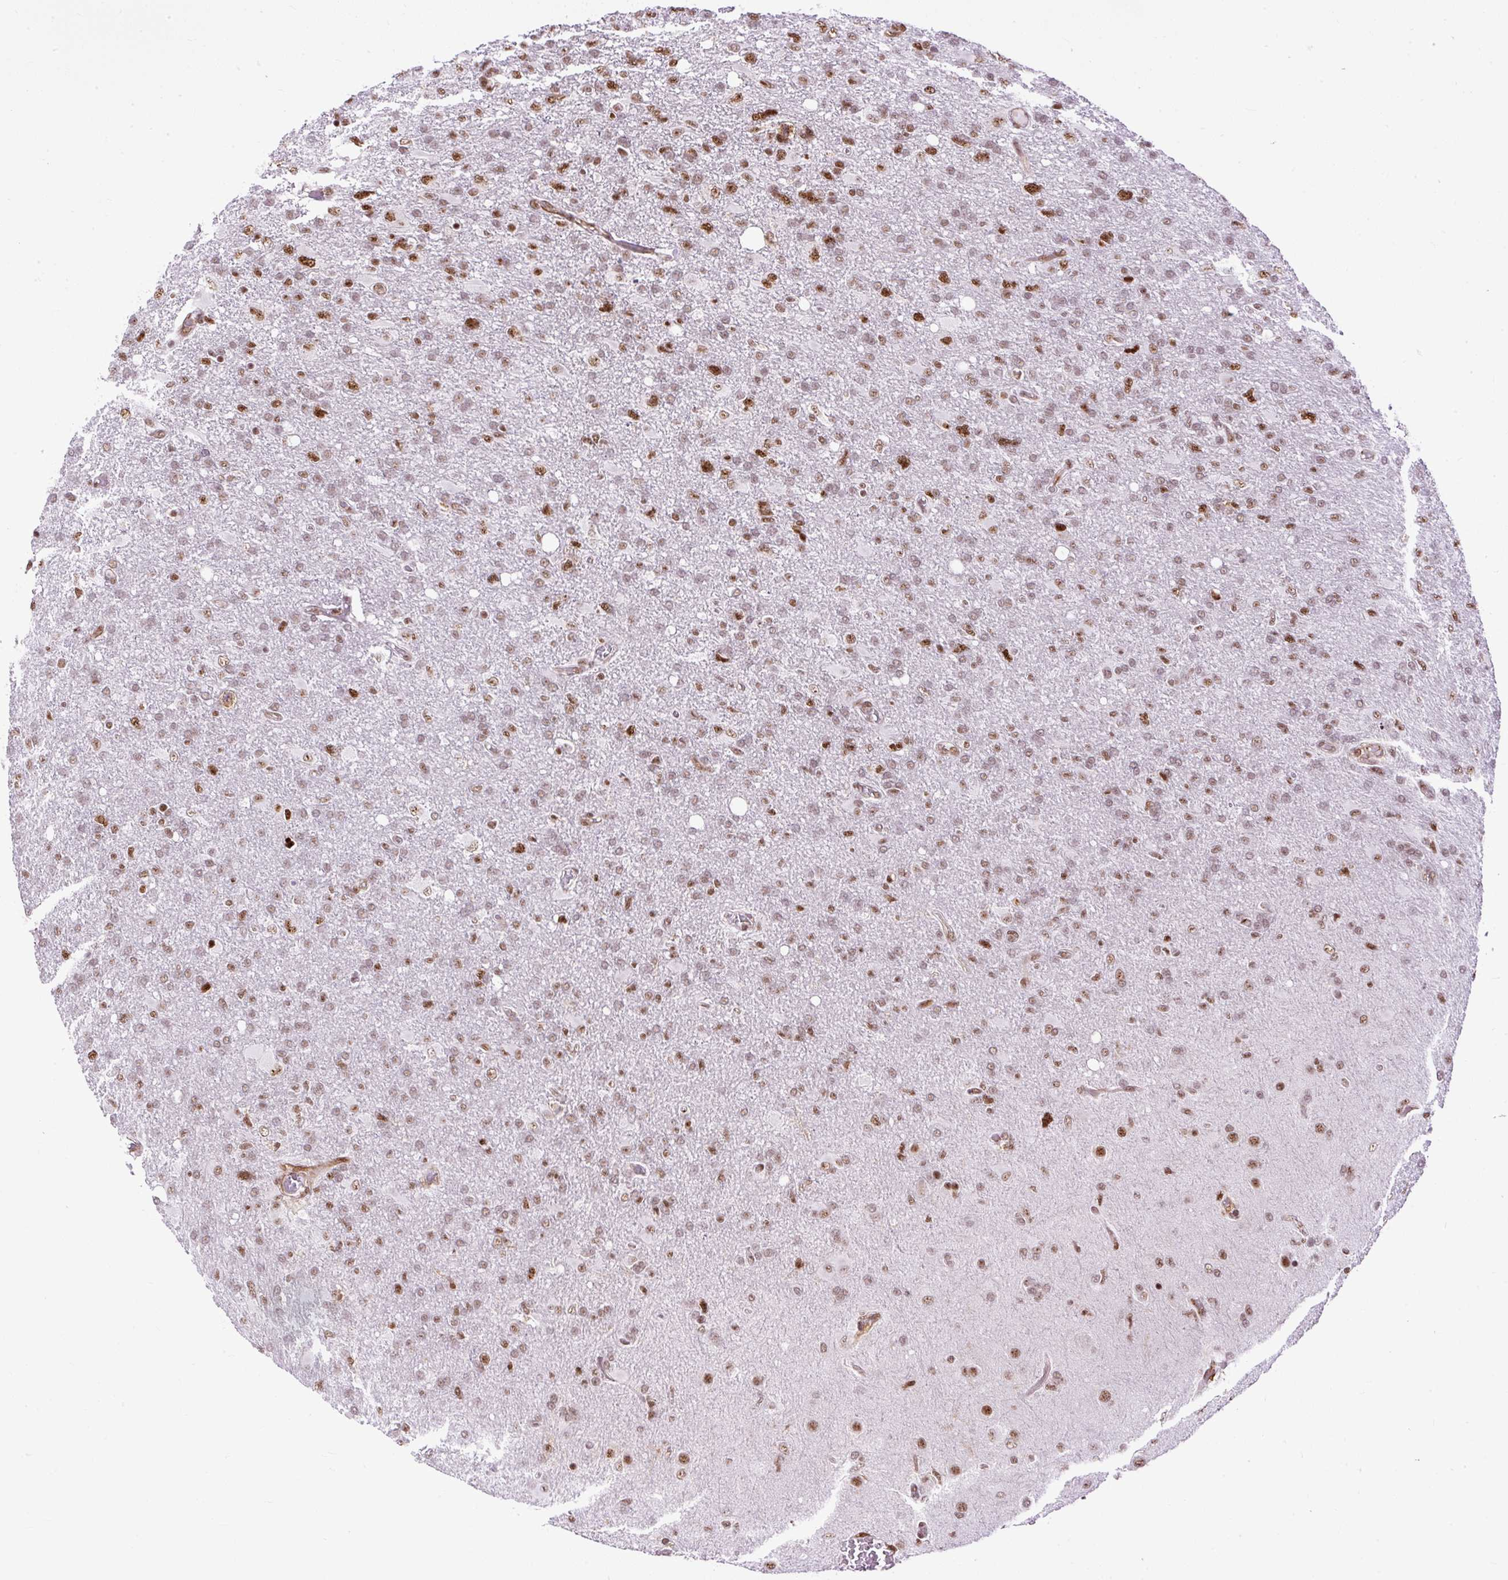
{"staining": {"intensity": "moderate", "quantity": ">75%", "location": "nuclear"}, "tissue": "glioma", "cell_type": "Tumor cells", "image_type": "cancer", "snomed": [{"axis": "morphology", "description": "Glioma, malignant, High grade"}, {"axis": "topography", "description": "Brain"}], "caption": "The immunohistochemical stain shows moderate nuclear positivity in tumor cells of glioma tissue.", "gene": "LUC7L2", "patient": {"sex": "male", "age": 61}}